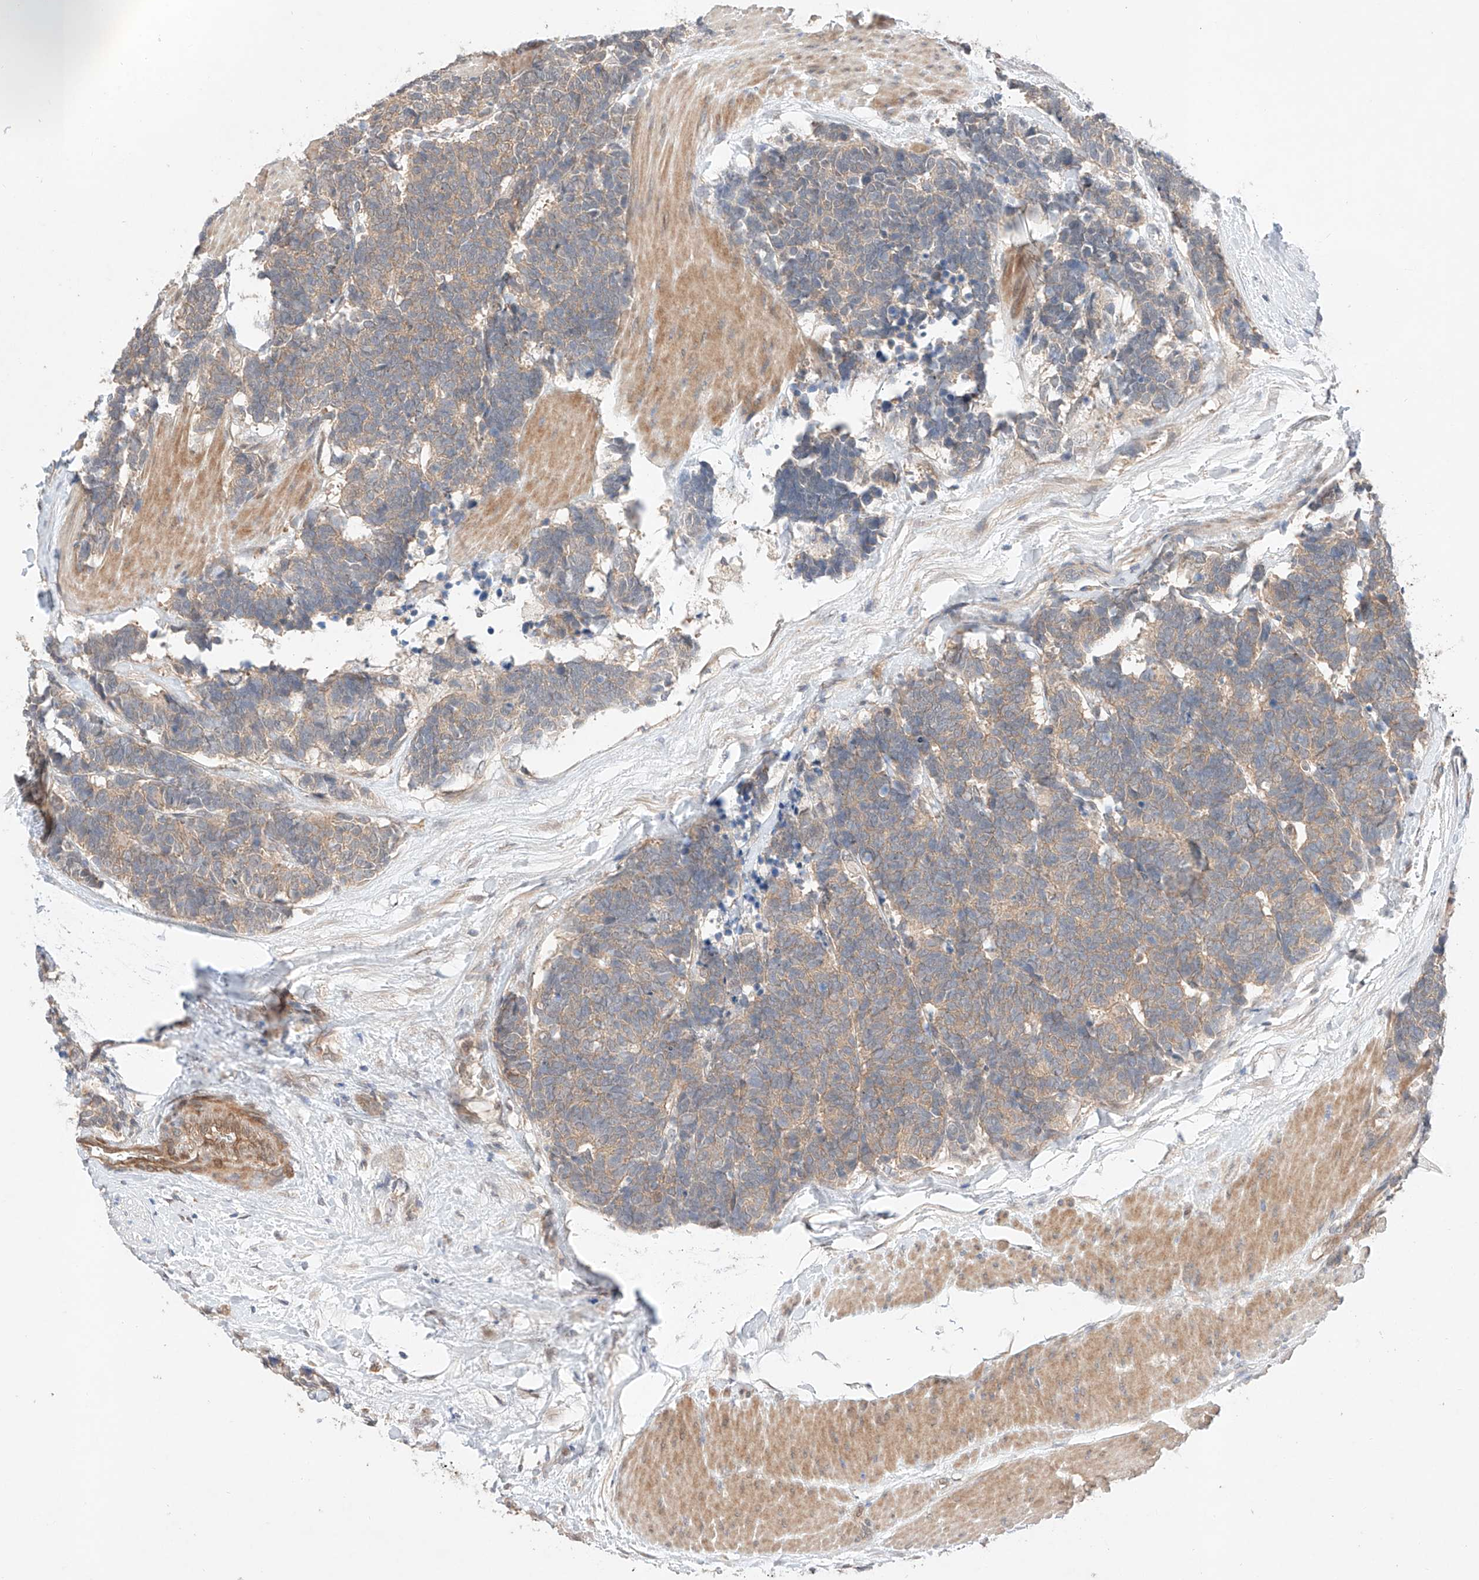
{"staining": {"intensity": "weak", "quantity": ">75%", "location": "cytoplasmic/membranous"}, "tissue": "carcinoid", "cell_type": "Tumor cells", "image_type": "cancer", "snomed": [{"axis": "morphology", "description": "Carcinoma, NOS"}, {"axis": "morphology", "description": "Carcinoid, malignant, NOS"}, {"axis": "topography", "description": "Urinary bladder"}], "caption": "This image displays immunohistochemistry (IHC) staining of carcinoid, with low weak cytoplasmic/membranous positivity in approximately >75% of tumor cells.", "gene": "ZNF124", "patient": {"sex": "male", "age": 57}}